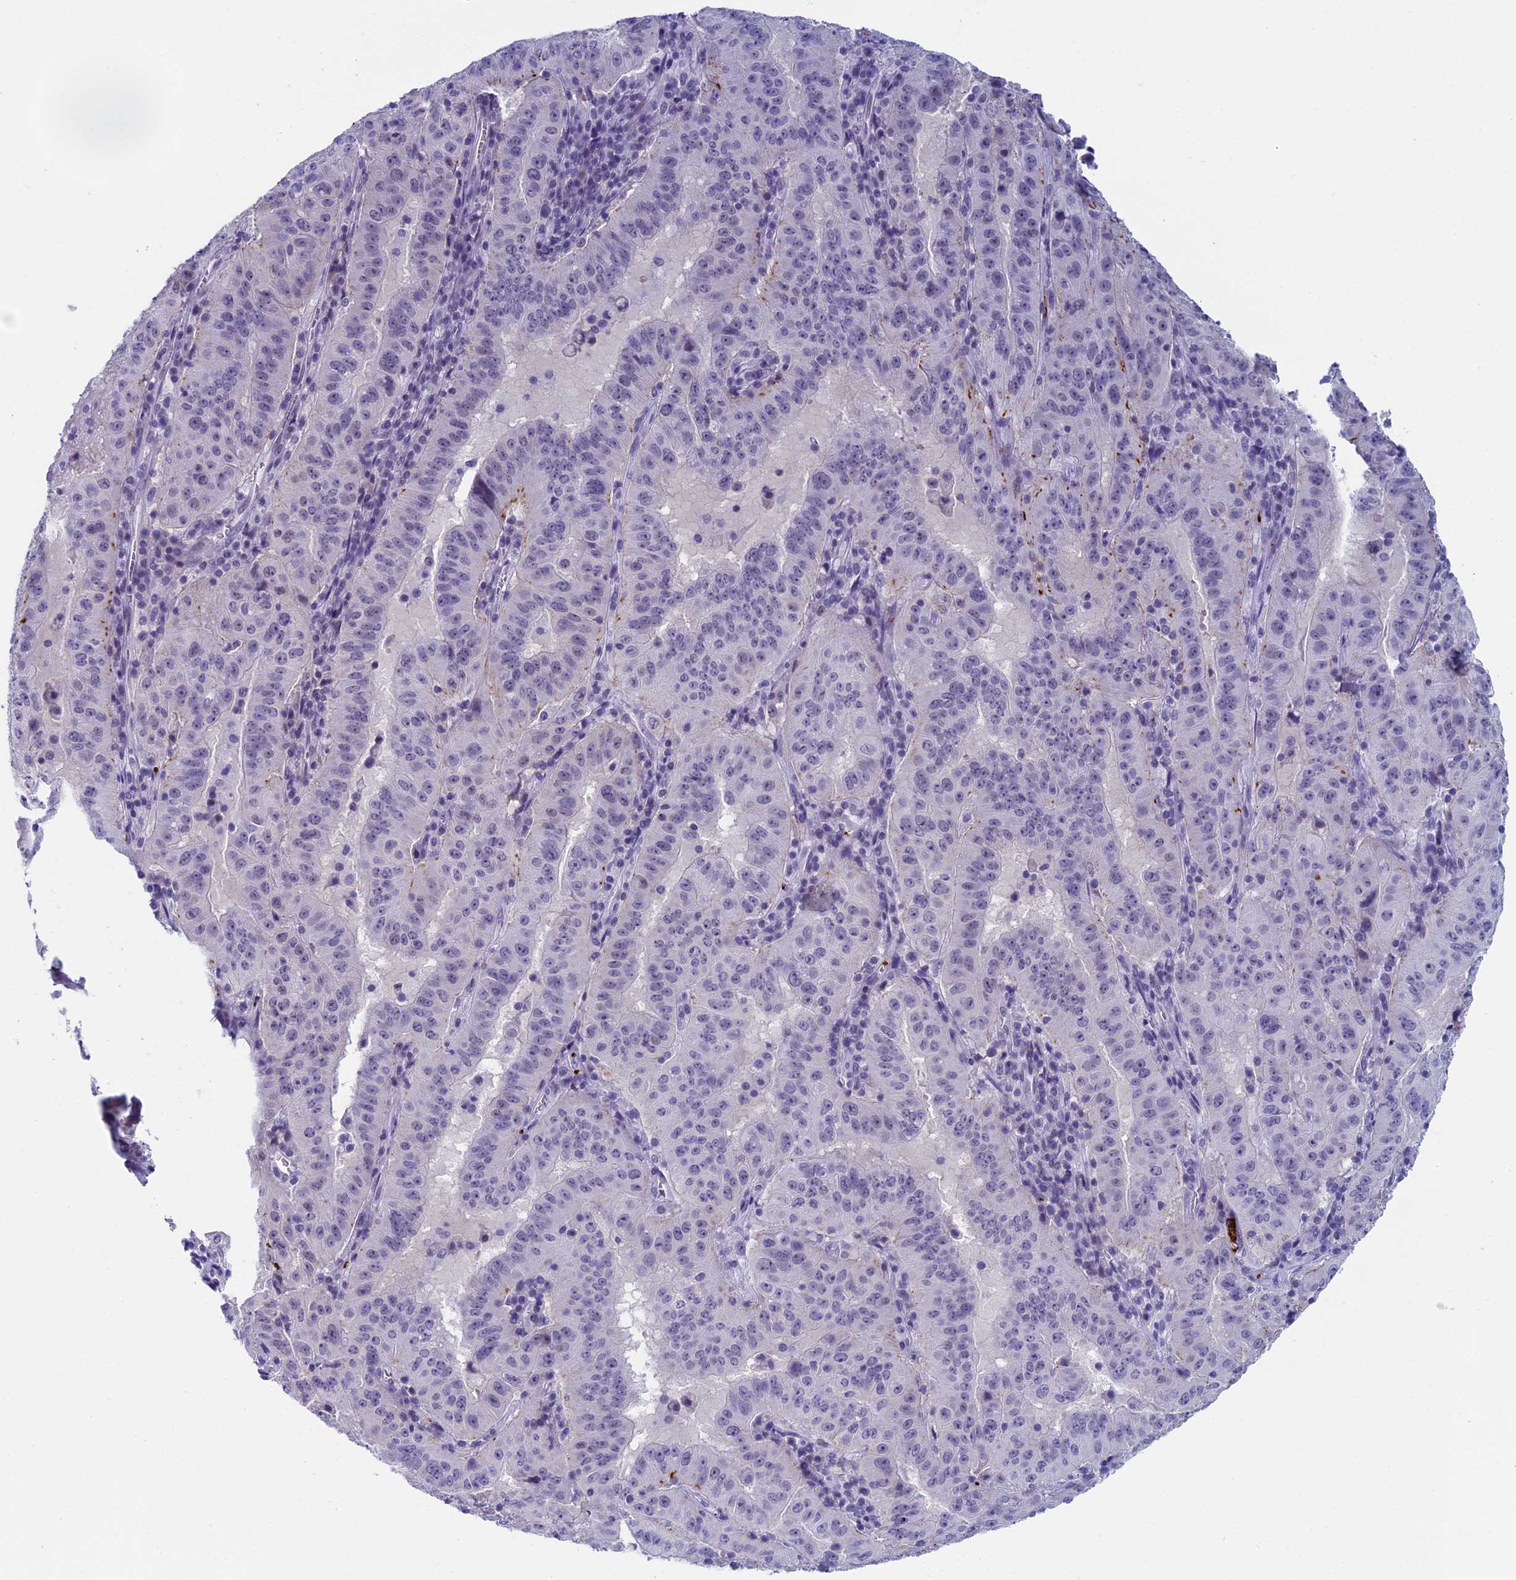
{"staining": {"intensity": "moderate", "quantity": "<25%", "location": "cytoplasmic/membranous"}, "tissue": "pancreatic cancer", "cell_type": "Tumor cells", "image_type": "cancer", "snomed": [{"axis": "morphology", "description": "Adenocarcinoma, NOS"}, {"axis": "topography", "description": "Pancreas"}], "caption": "DAB immunohistochemical staining of adenocarcinoma (pancreatic) shows moderate cytoplasmic/membranous protein staining in approximately <25% of tumor cells.", "gene": "AIFM2", "patient": {"sex": "male", "age": 63}}